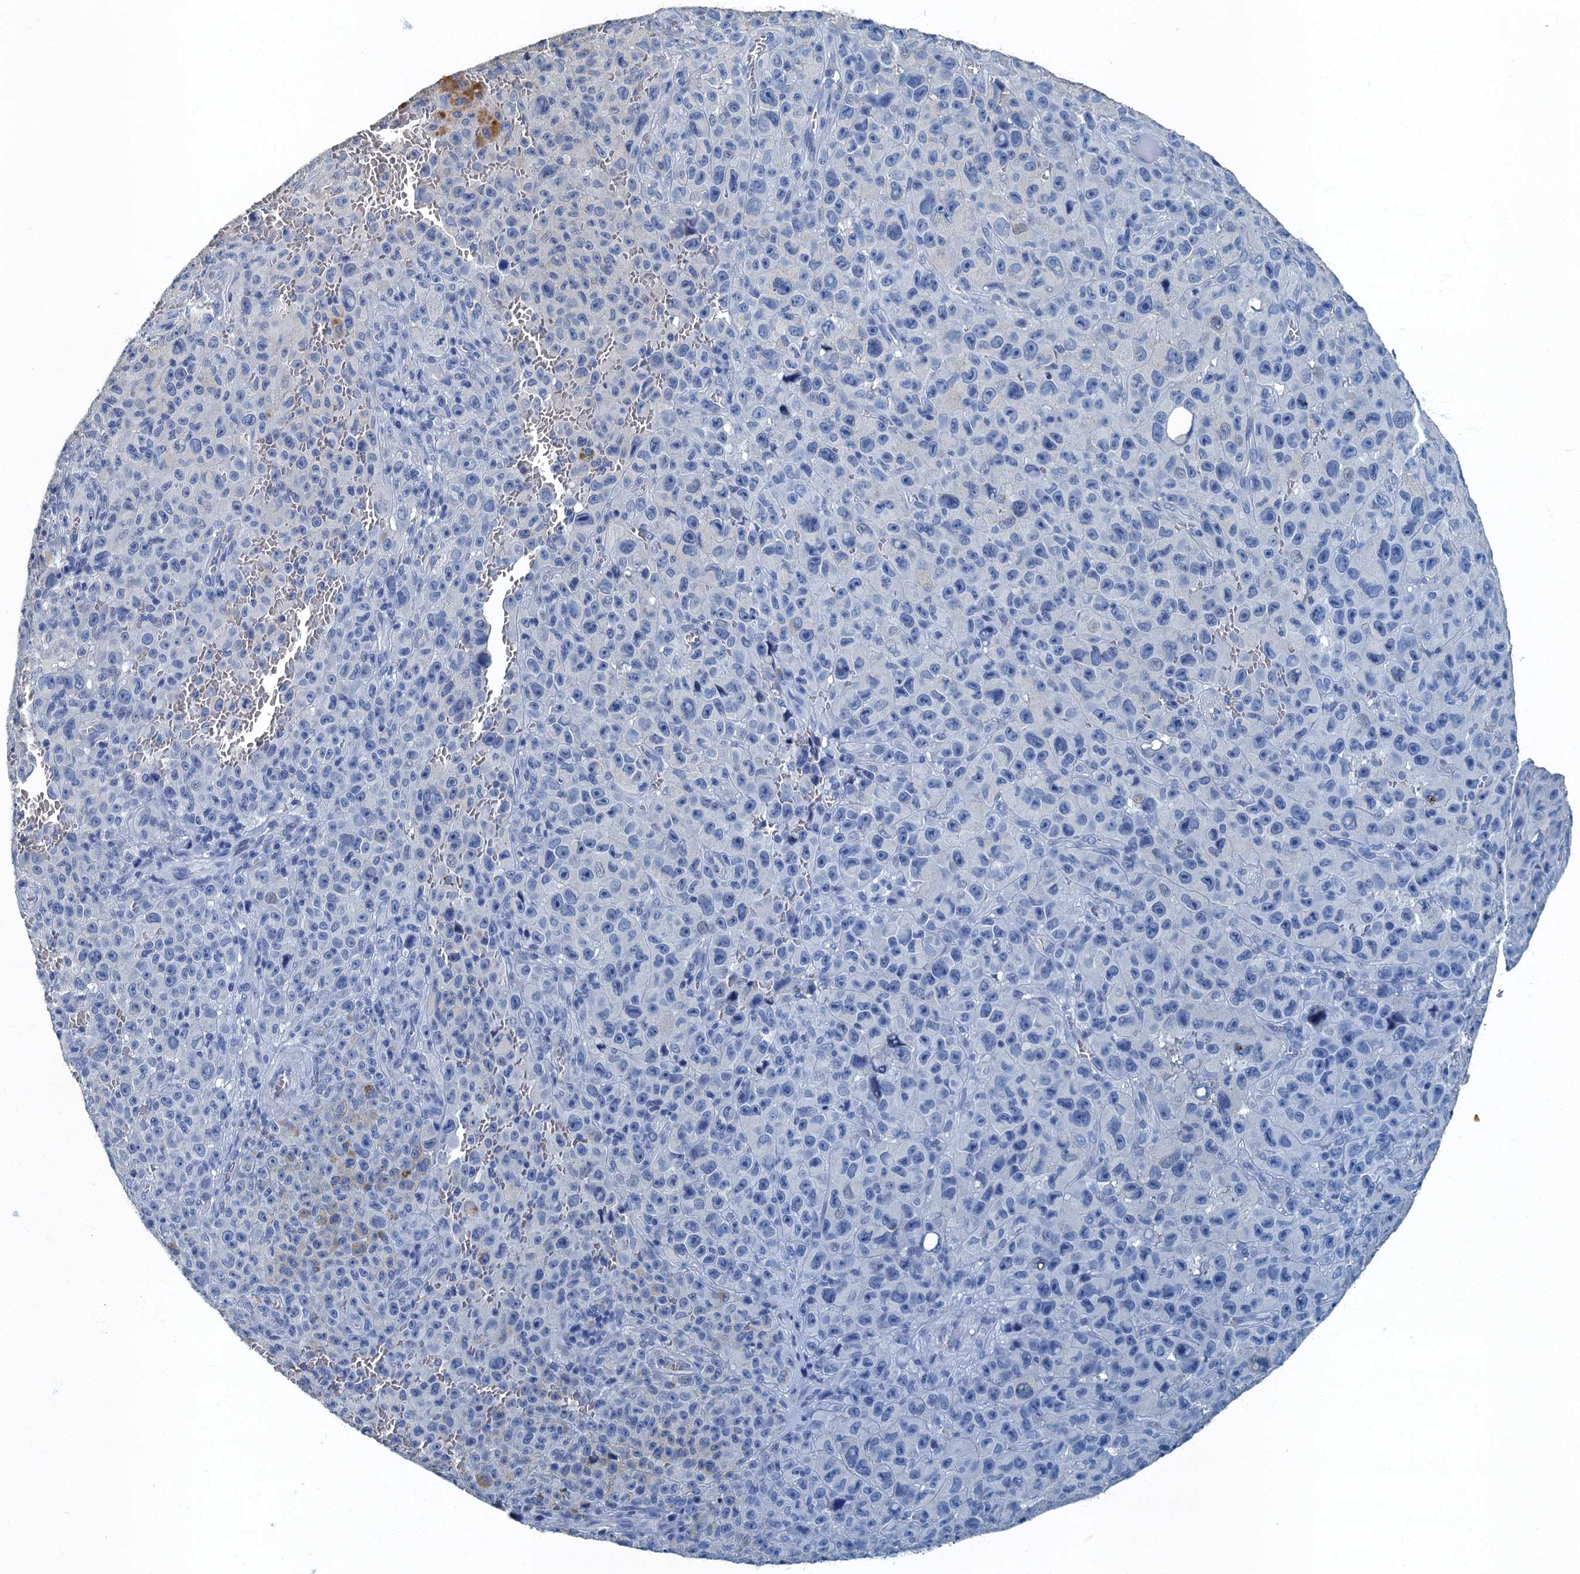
{"staining": {"intensity": "negative", "quantity": "none", "location": "none"}, "tissue": "melanoma", "cell_type": "Tumor cells", "image_type": "cancer", "snomed": [{"axis": "morphology", "description": "Malignant melanoma, NOS"}, {"axis": "topography", "description": "Skin"}], "caption": "Immunohistochemistry of melanoma shows no staining in tumor cells.", "gene": "GADL1", "patient": {"sex": "female", "age": 82}}